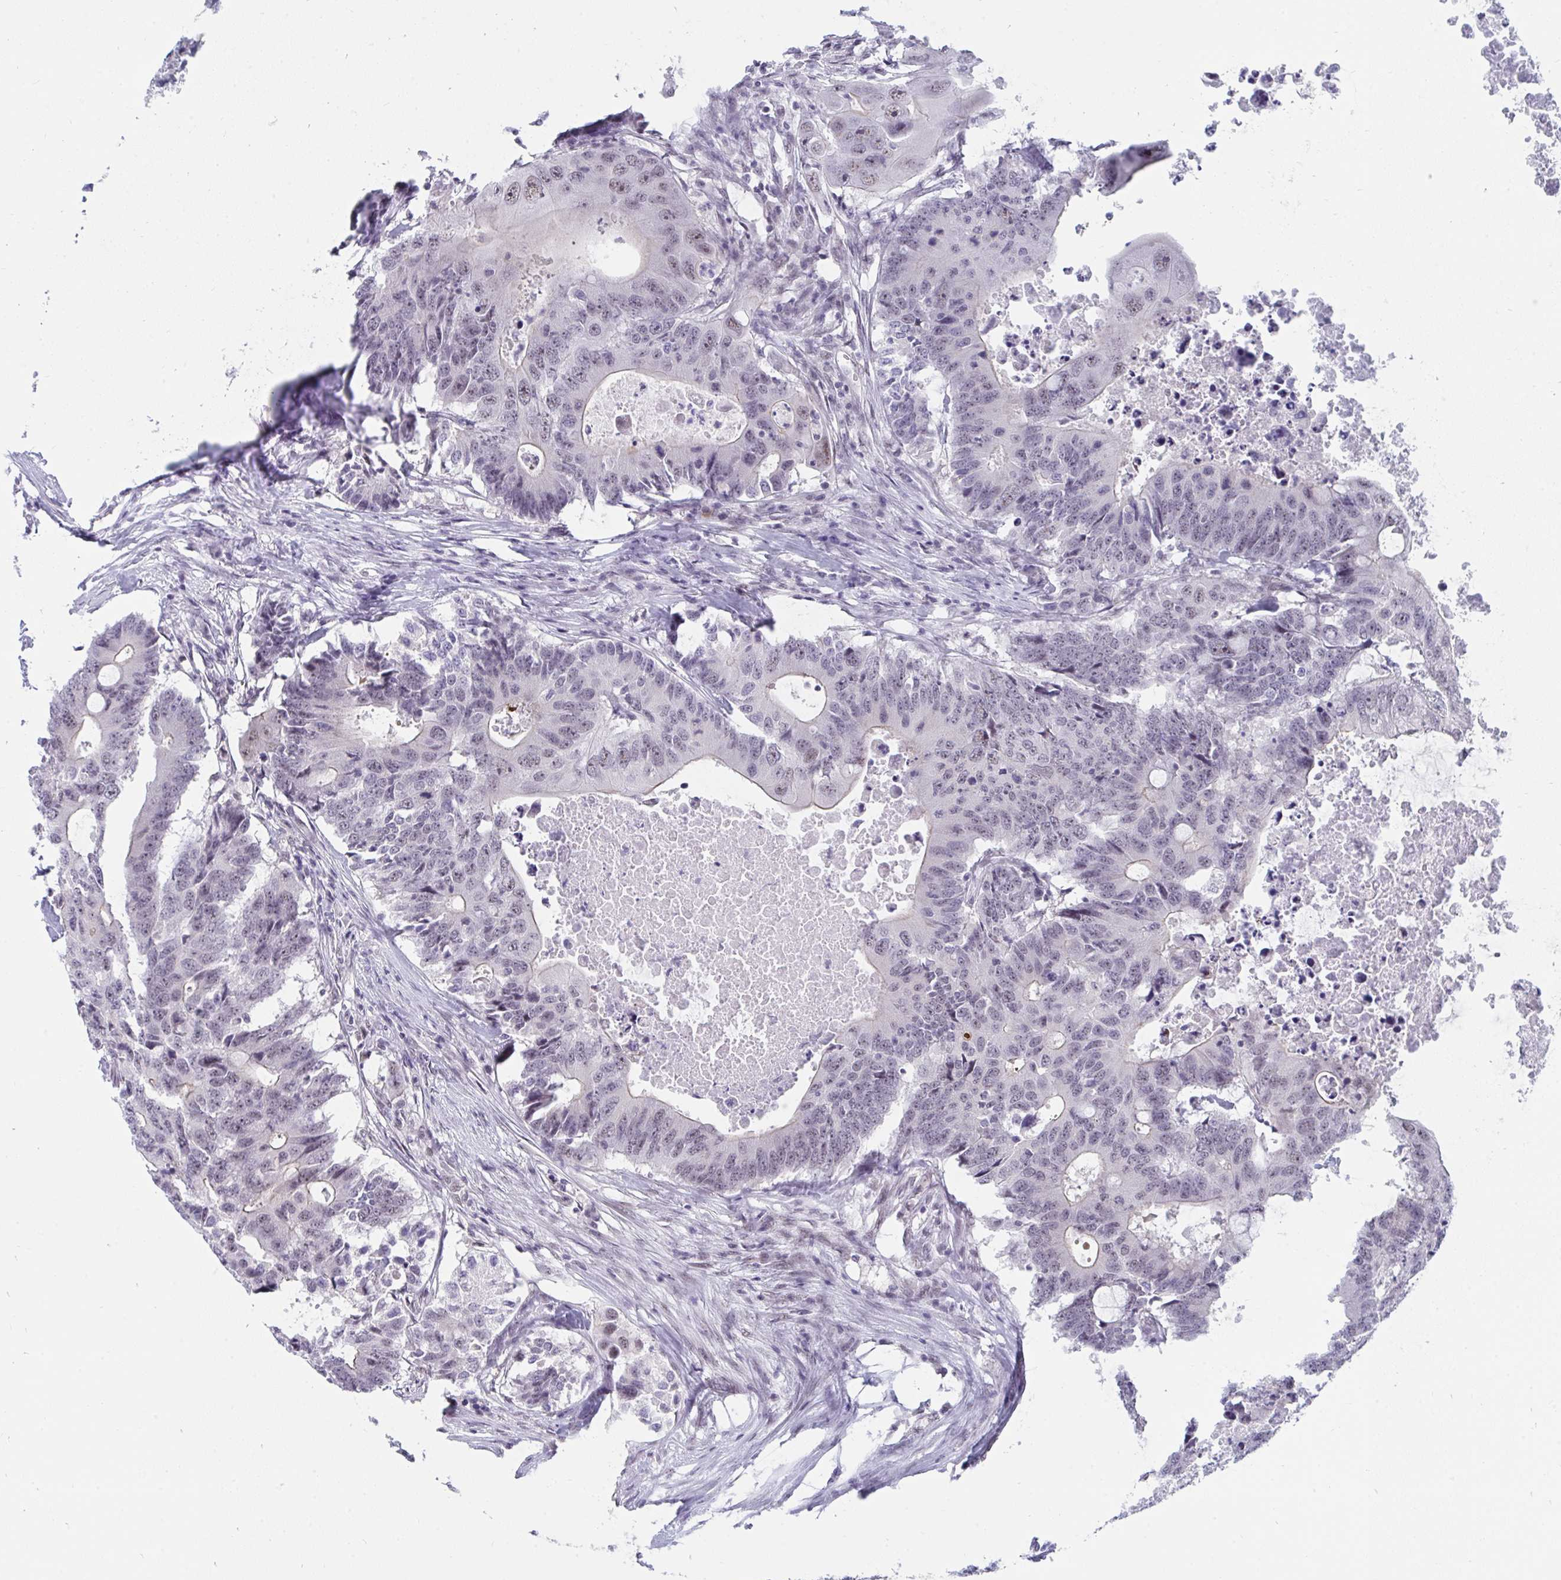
{"staining": {"intensity": "weak", "quantity": "<25%", "location": "nuclear"}, "tissue": "colorectal cancer", "cell_type": "Tumor cells", "image_type": "cancer", "snomed": [{"axis": "morphology", "description": "Adenocarcinoma, NOS"}, {"axis": "topography", "description": "Colon"}], "caption": "The histopathology image displays no significant positivity in tumor cells of colorectal adenocarcinoma.", "gene": "PRR14", "patient": {"sex": "male", "age": 71}}